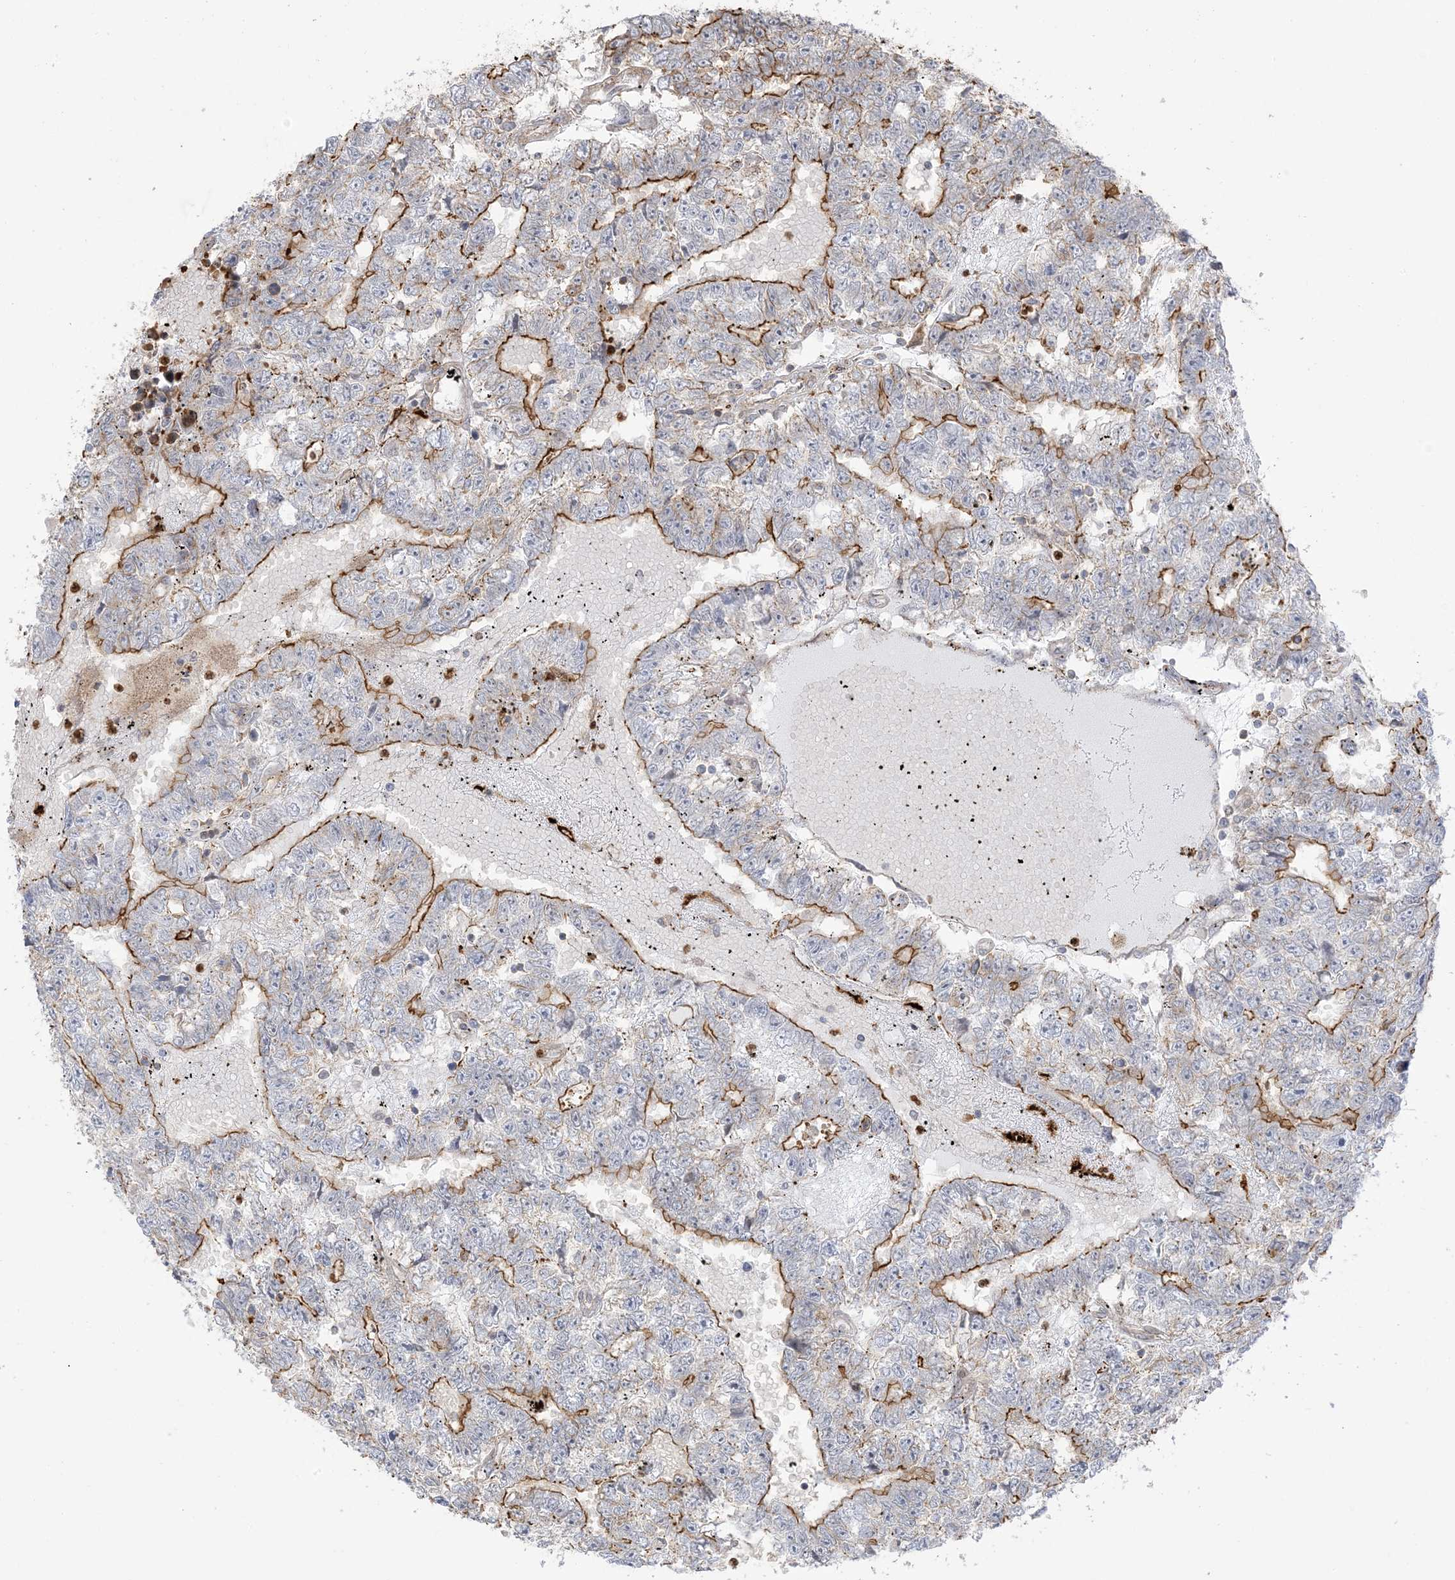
{"staining": {"intensity": "moderate", "quantity": "<25%", "location": "cytoplasmic/membranous"}, "tissue": "testis cancer", "cell_type": "Tumor cells", "image_type": "cancer", "snomed": [{"axis": "morphology", "description": "Carcinoma, Embryonal, NOS"}, {"axis": "topography", "description": "Testis"}], "caption": "Testis embryonal carcinoma stained for a protein displays moderate cytoplasmic/membranous positivity in tumor cells.", "gene": "ICMT", "patient": {"sex": "male", "age": 25}}